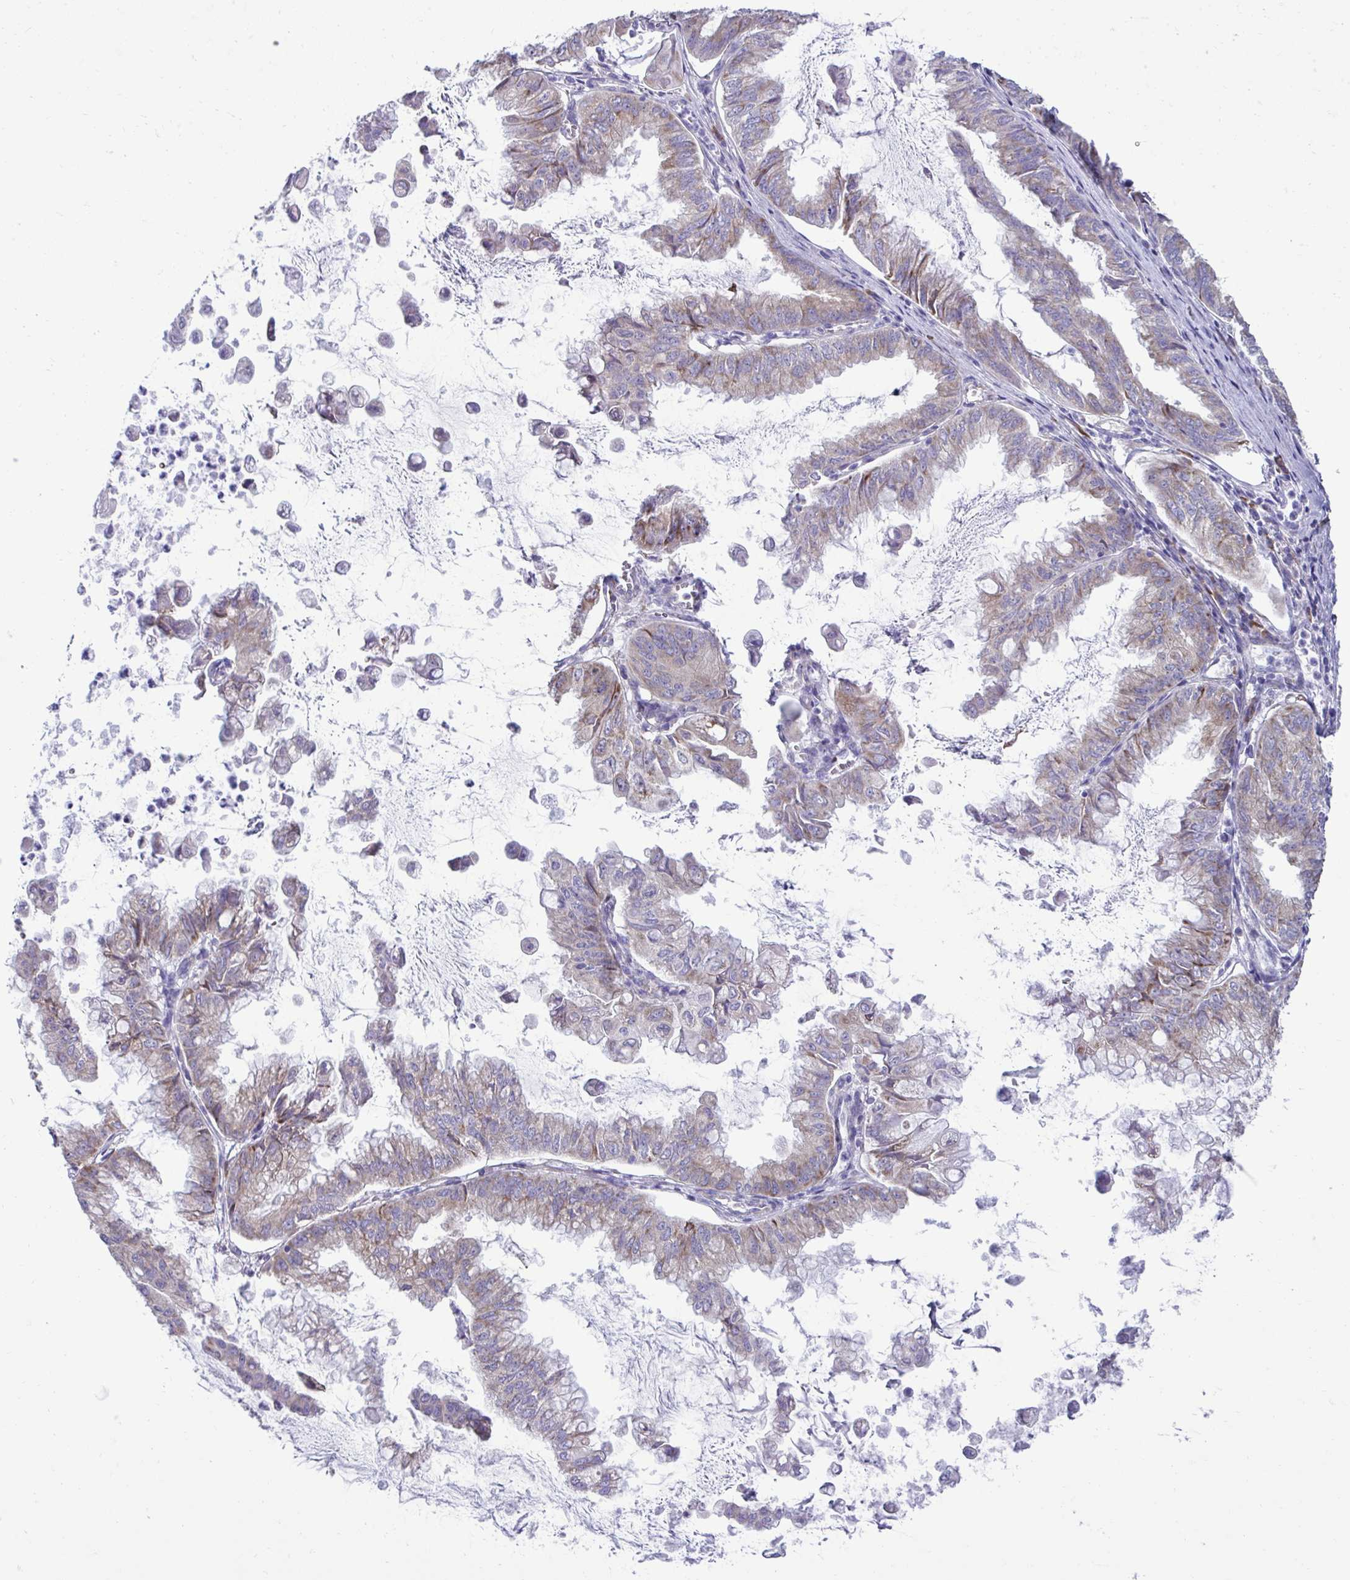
{"staining": {"intensity": "weak", "quantity": "<25%", "location": "cytoplasmic/membranous"}, "tissue": "stomach cancer", "cell_type": "Tumor cells", "image_type": "cancer", "snomed": [{"axis": "morphology", "description": "Adenocarcinoma, NOS"}, {"axis": "topography", "description": "Stomach, upper"}], "caption": "Tumor cells show no significant protein positivity in stomach cancer (adenocarcinoma). The staining is performed using DAB (3,3'-diaminobenzidine) brown chromogen with nuclei counter-stained in using hematoxylin.", "gene": "RPL7", "patient": {"sex": "male", "age": 80}}